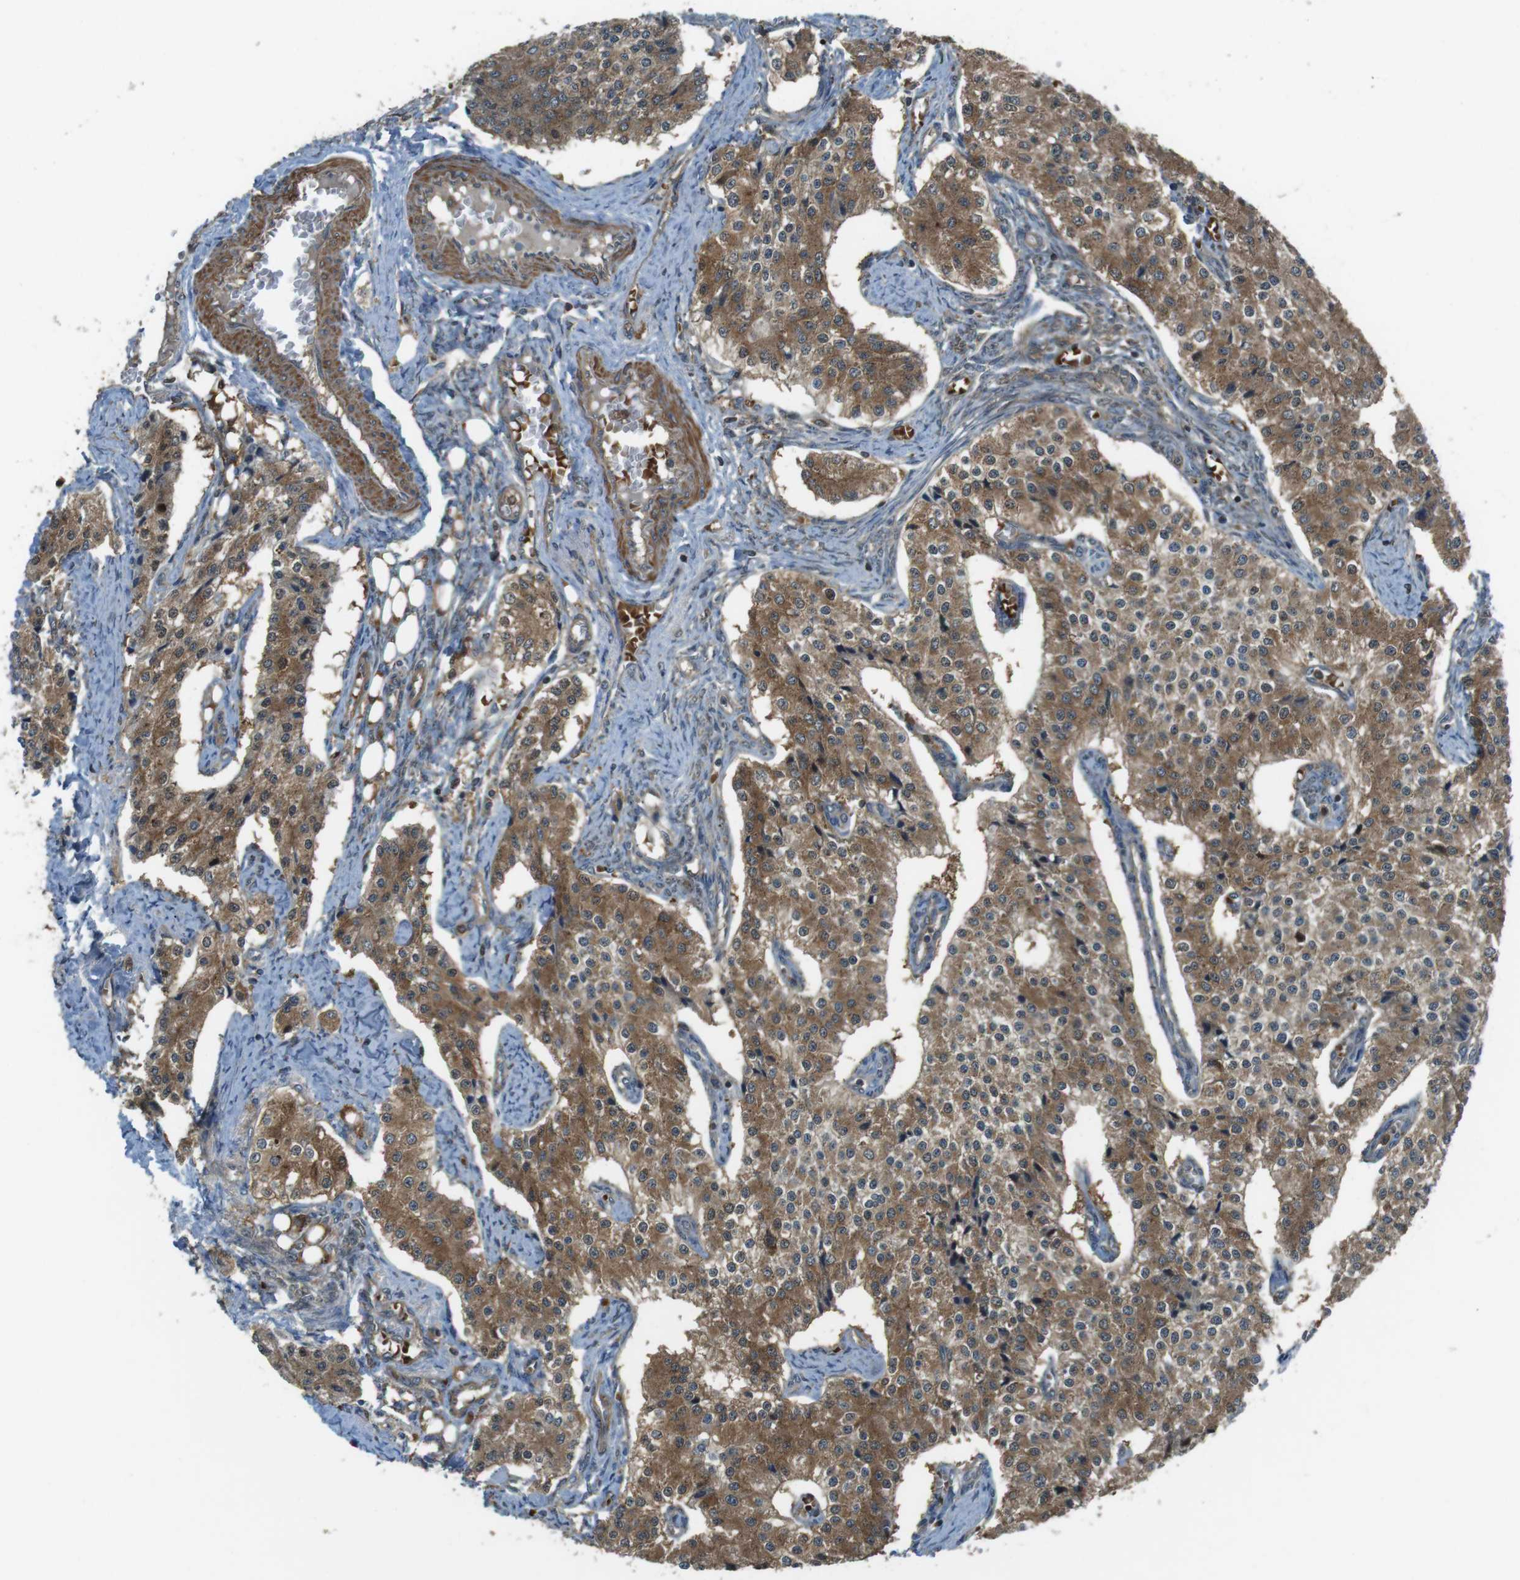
{"staining": {"intensity": "moderate", "quantity": ">75%", "location": "cytoplasmic/membranous"}, "tissue": "carcinoid", "cell_type": "Tumor cells", "image_type": "cancer", "snomed": [{"axis": "morphology", "description": "Carcinoid, malignant, NOS"}, {"axis": "topography", "description": "Colon"}], "caption": "Immunohistochemistry of malignant carcinoid shows medium levels of moderate cytoplasmic/membranous staining in about >75% of tumor cells.", "gene": "LRRC3B", "patient": {"sex": "female", "age": 52}}